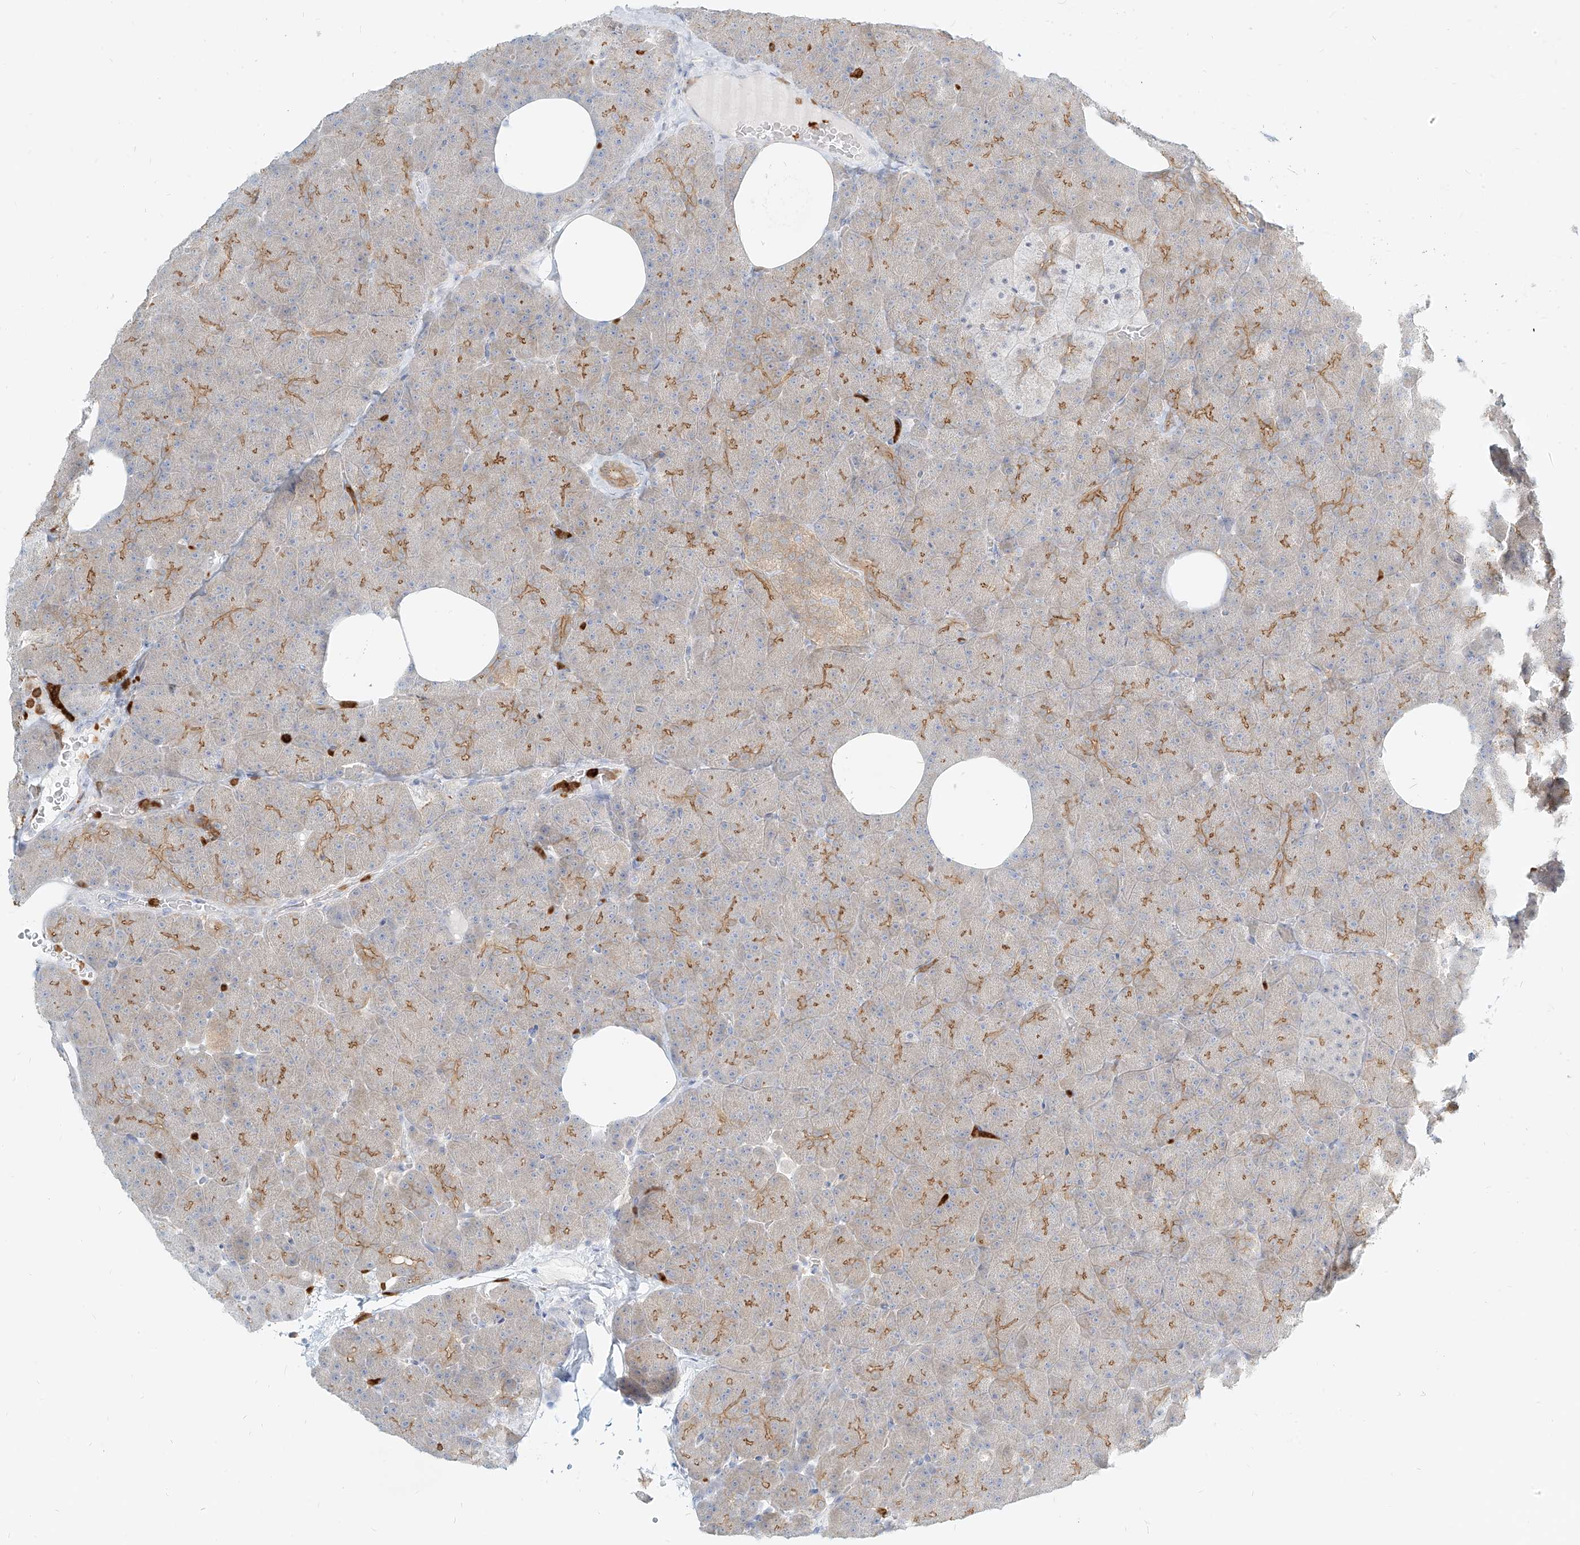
{"staining": {"intensity": "moderate", "quantity": "25%-75%", "location": "cytoplasmic/membranous"}, "tissue": "pancreas", "cell_type": "Exocrine glandular cells", "image_type": "normal", "snomed": [{"axis": "morphology", "description": "Normal tissue, NOS"}, {"axis": "morphology", "description": "Carcinoid, malignant, NOS"}, {"axis": "topography", "description": "Pancreas"}], "caption": "A brown stain labels moderate cytoplasmic/membranous expression of a protein in exocrine glandular cells of benign human pancreas.", "gene": "PGD", "patient": {"sex": "female", "age": 35}}